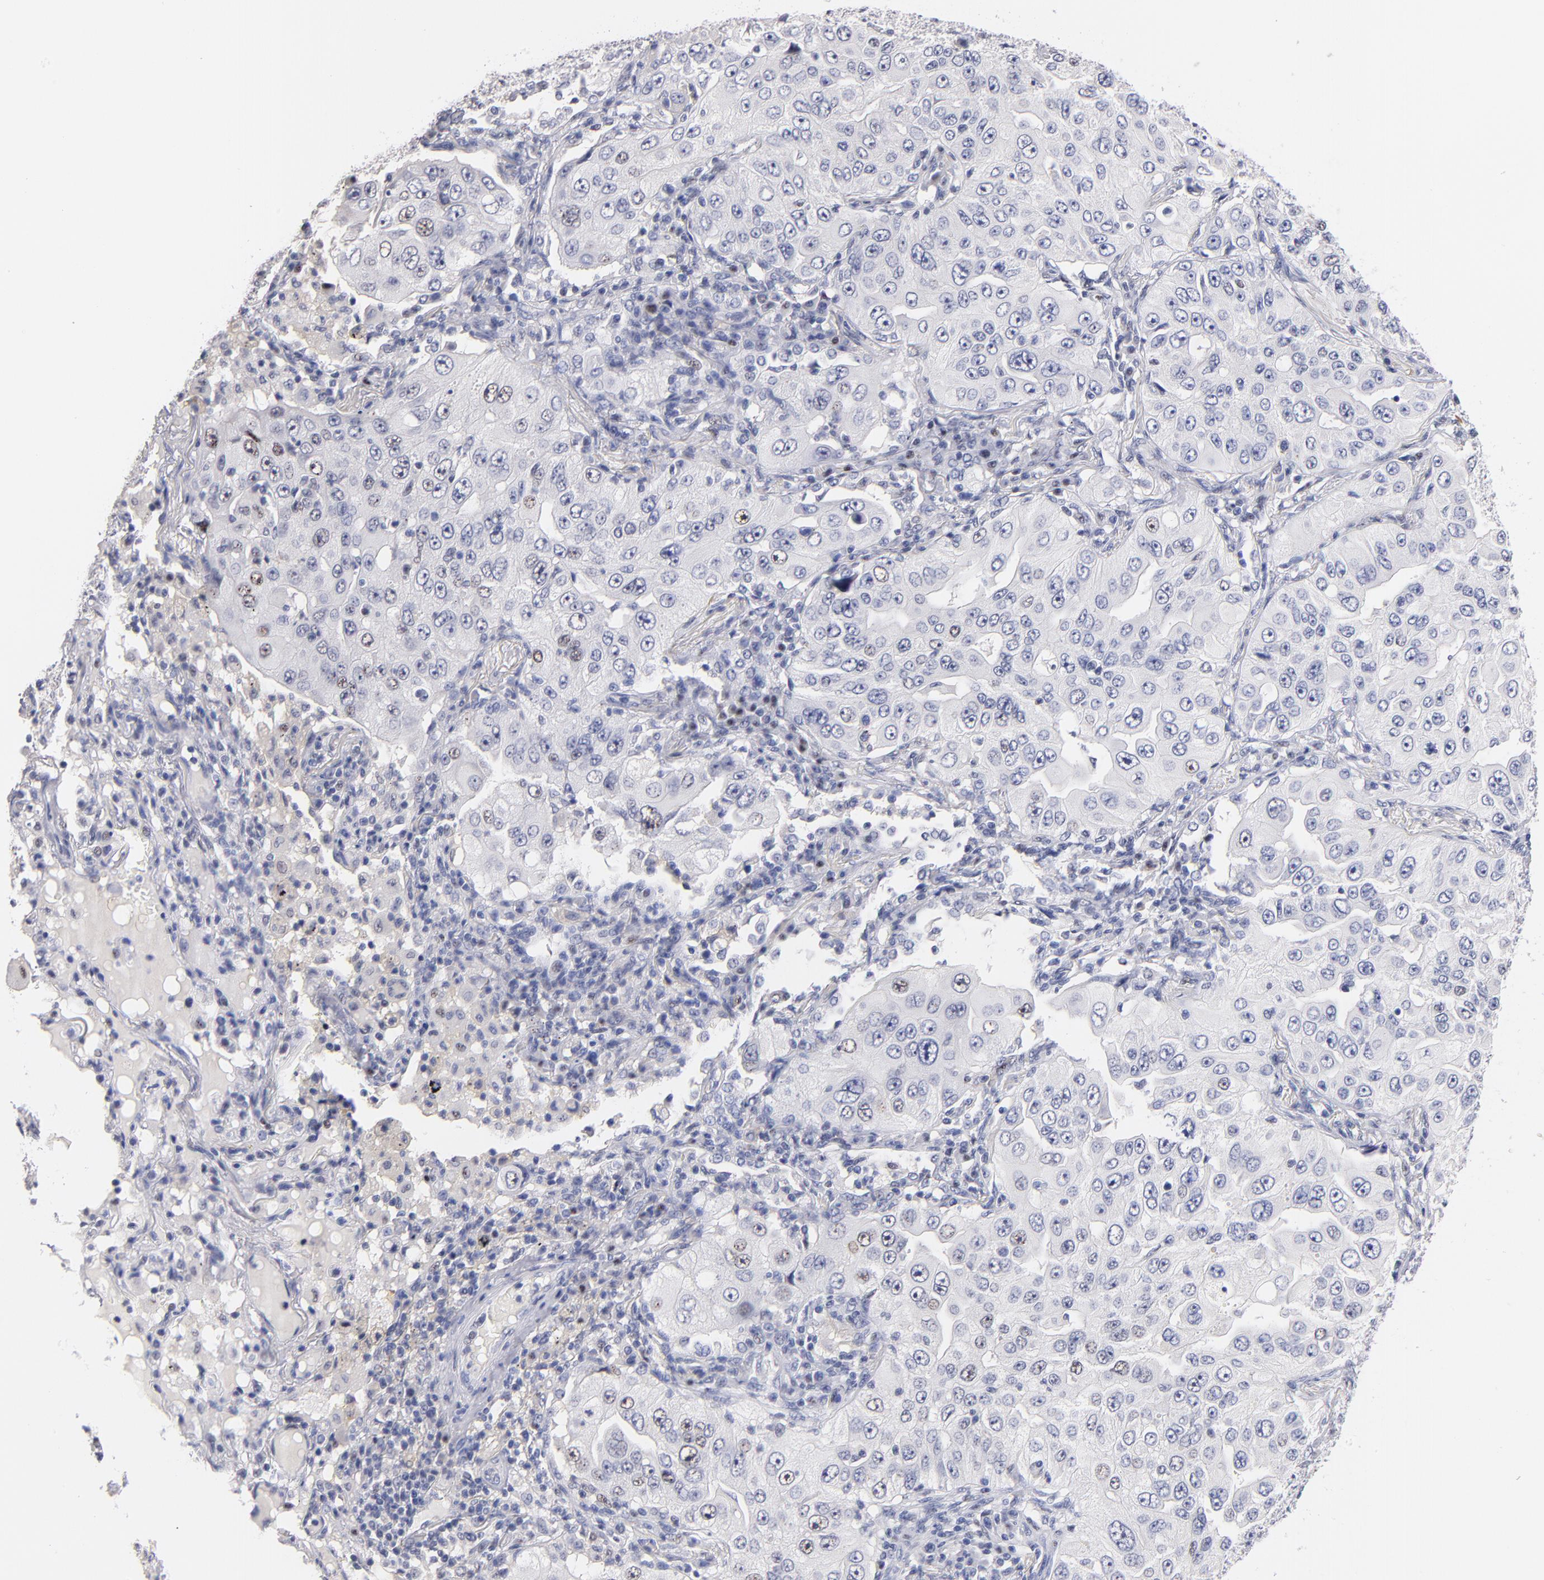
{"staining": {"intensity": "weak", "quantity": "<25%", "location": "nuclear"}, "tissue": "lung cancer", "cell_type": "Tumor cells", "image_type": "cancer", "snomed": [{"axis": "morphology", "description": "Adenocarcinoma, NOS"}, {"axis": "topography", "description": "Lung"}], "caption": "A high-resolution histopathology image shows immunohistochemistry (IHC) staining of lung cancer, which reveals no significant positivity in tumor cells.", "gene": "RAF1", "patient": {"sex": "male", "age": 84}}